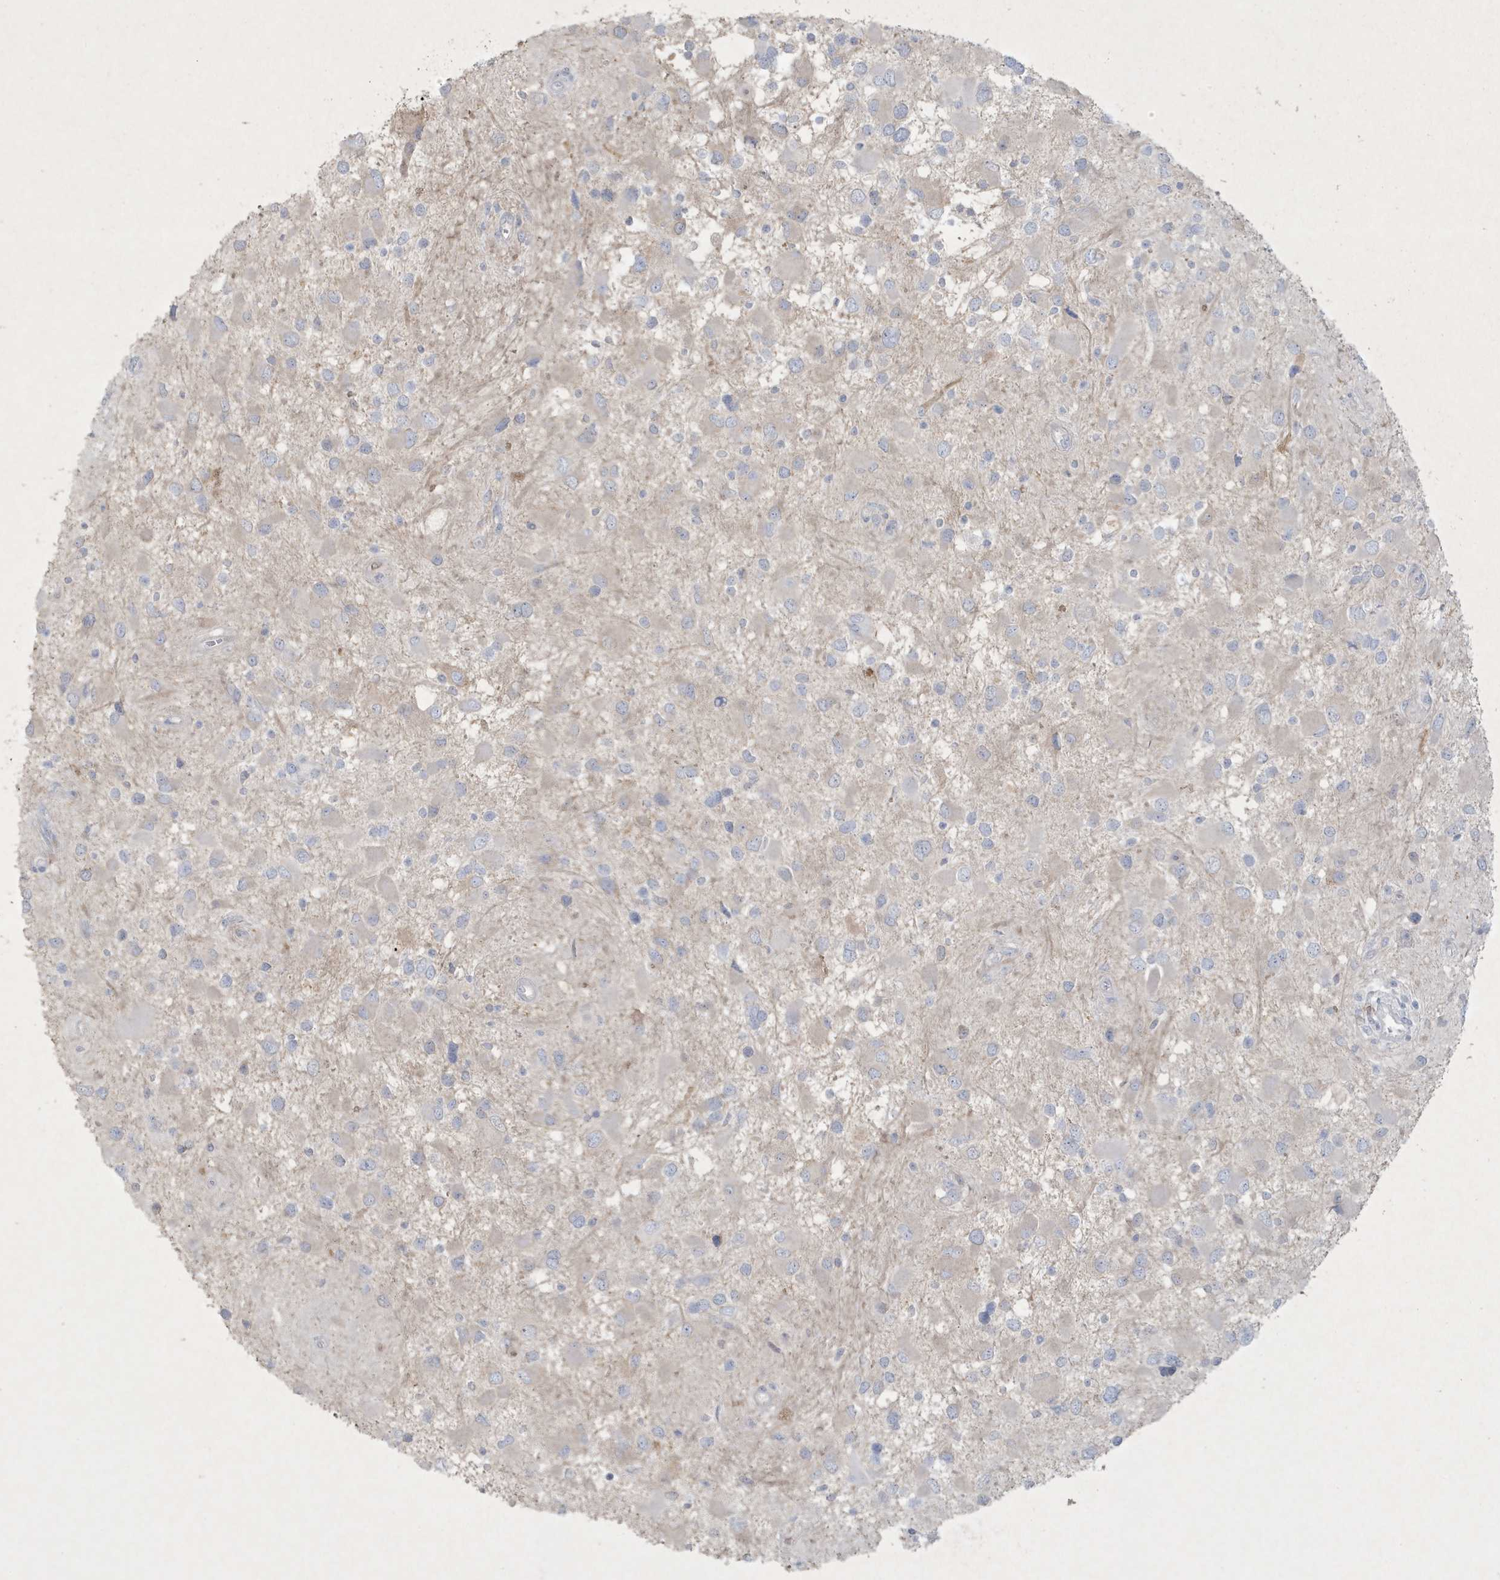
{"staining": {"intensity": "negative", "quantity": "none", "location": "none"}, "tissue": "glioma", "cell_type": "Tumor cells", "image_type": "cancer", "snomed": [{"axis": "morphology", "description": "Glioma, malignant, High grade"}, {"axis": "topography", "description": "Brain"}], "caption": "This is an immunohistochemistry (IHC) photomicrograph of human malignant high-grade glioma. There is no positivity in tumor cells.", "gene": "CCDC24", "patient": {"sex": "male", "age": 53}}